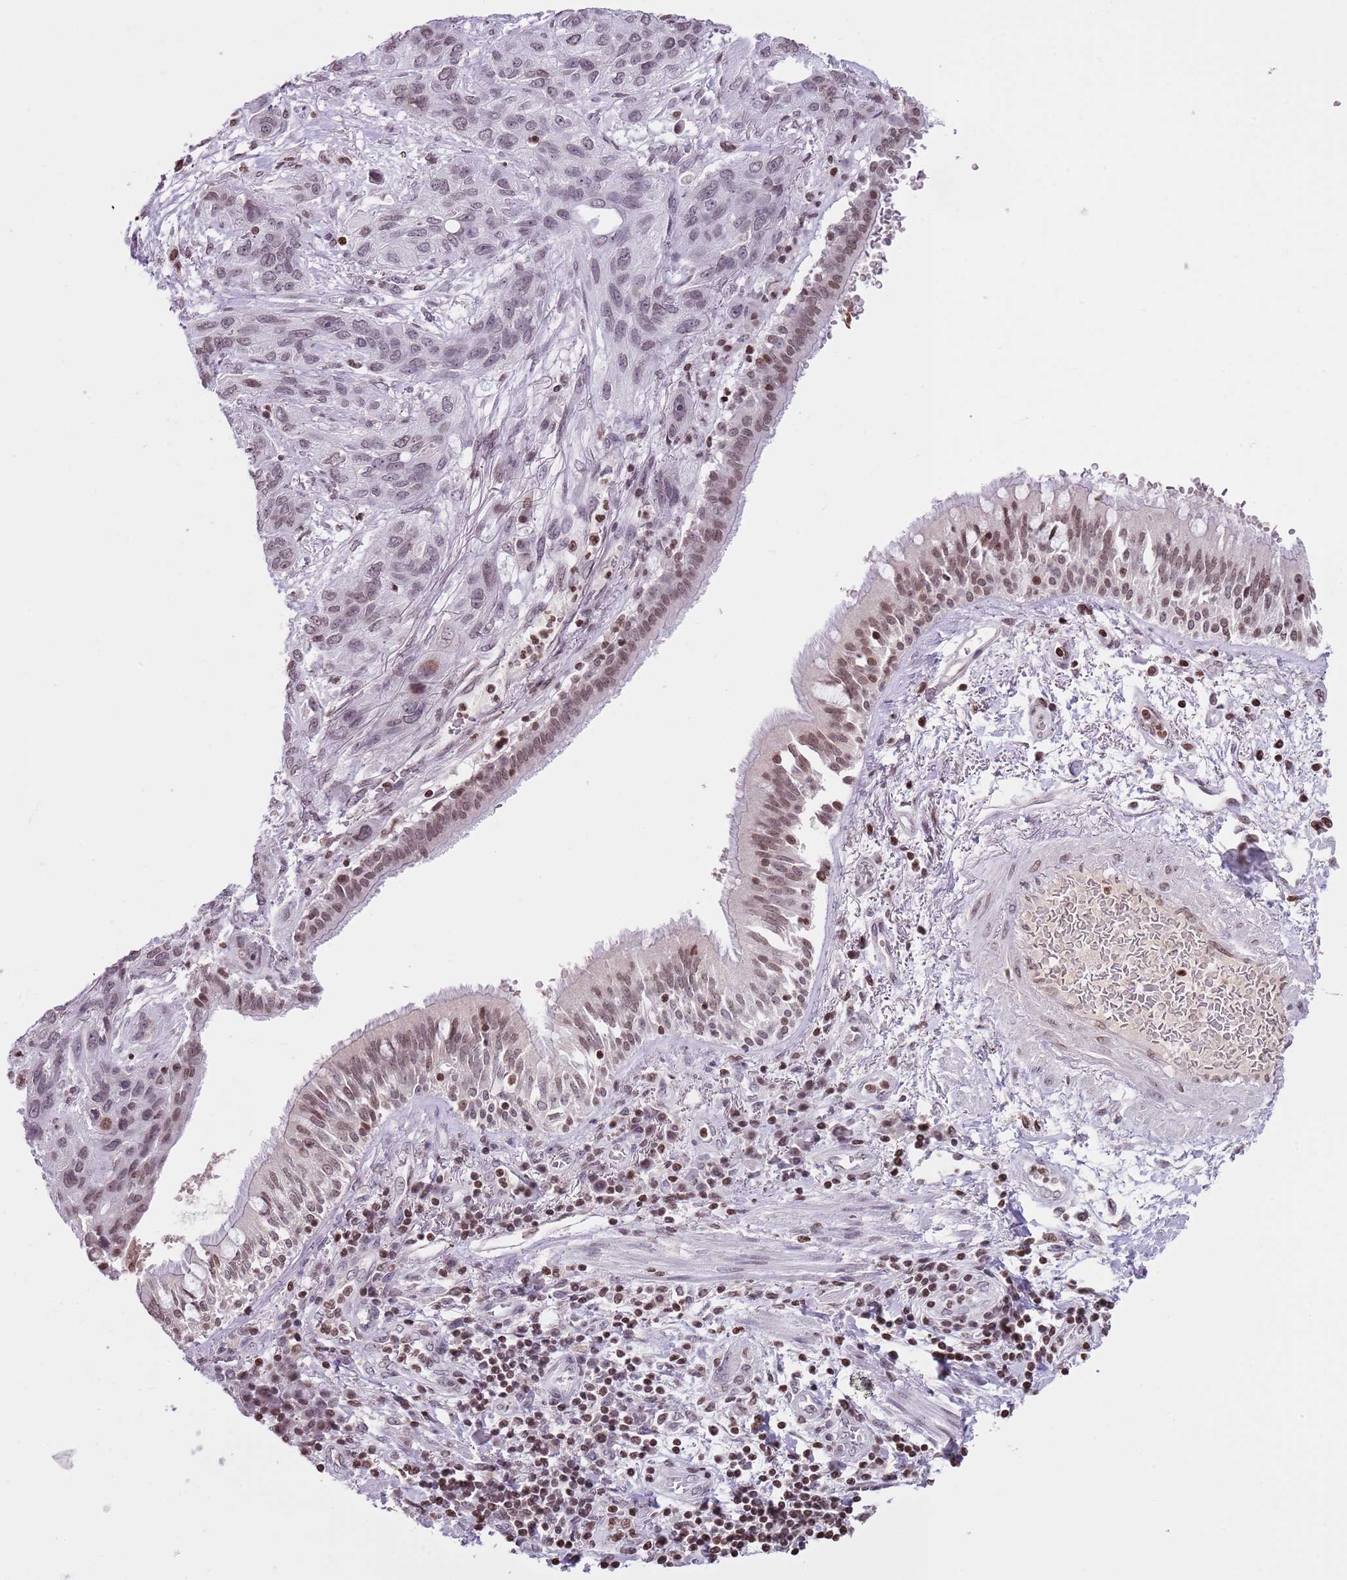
{"staining": {"intensity": "weak", "quantity": ">75%", "location": "nuclear"}, "tissue": "lung cancer", "cell_type": "Tumor cells", "image_type": "cancer", "snomed": [{"axis": "morphology", "description": "Squamous cell carcinoma, NOS"}, {"axis": "topography", "description": "Lung"}], "caption": "Protein analysis of lung cancer tissue reveals weak nuclear expression in approximately >75% of tumor cells.", "gene": "KPNA3", "patient": {"sex": "female", "age": 70}}